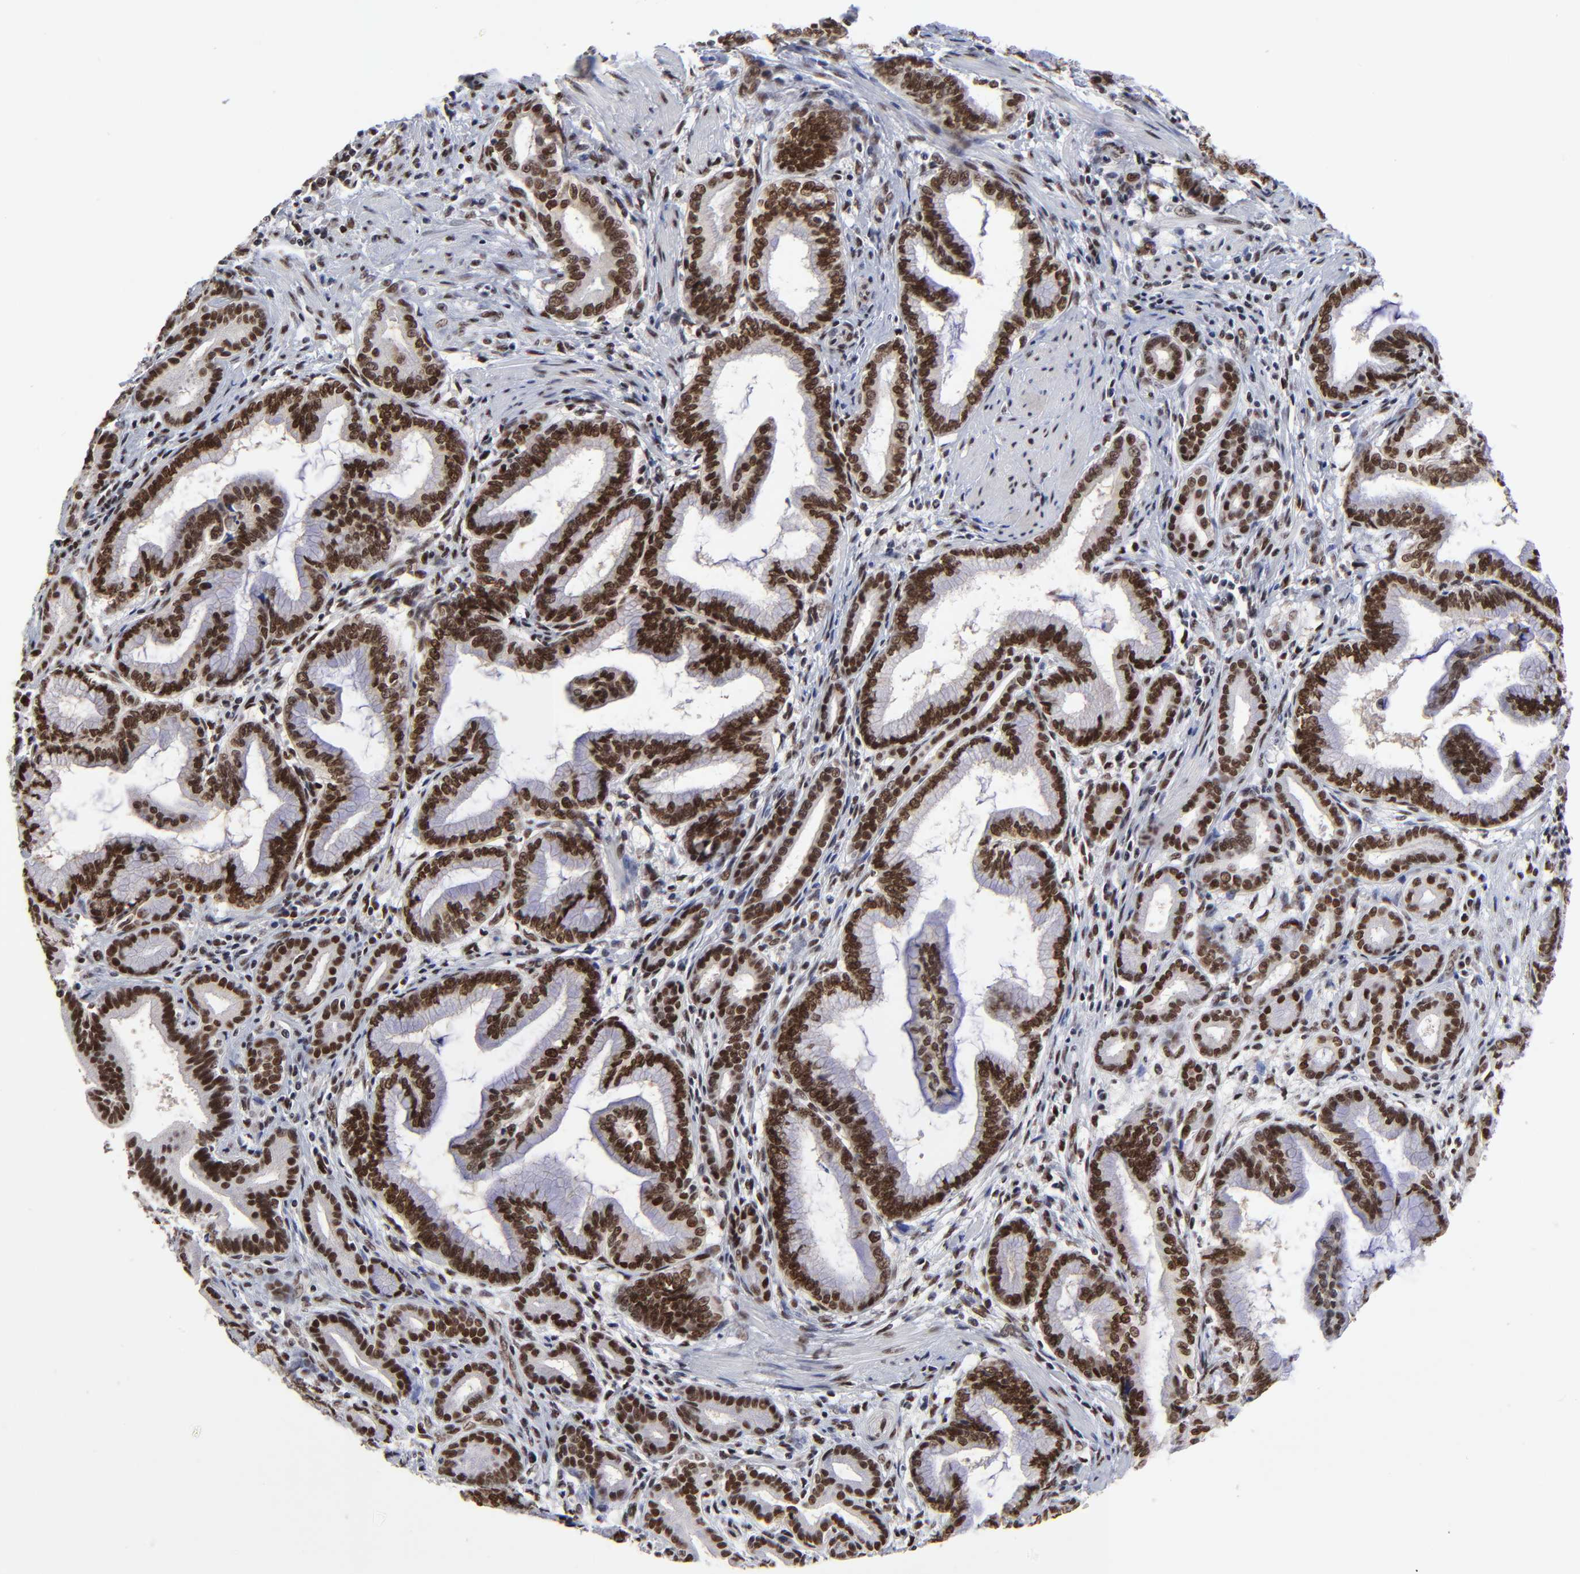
{"staining": {"intensity": "strong", "quantity": ">75%", "location": "nuclear"}, "tissue": "pancreatic cancer", "cell_type": "Tumor cells", "image_type": "cancer", "snomed": [{"axis": "morphology", "description": "Adenocarcinoma, NOS"}, {"axis": "topography", "description": "Pancreas"}], "caption": "A brown stain labels strong nuclear staining of a protein in pancreatic cancer (adenocarcinoma) tumor cells.", "gene": "ZMYM3", "patient": {"sex": "female", "age": 64}}